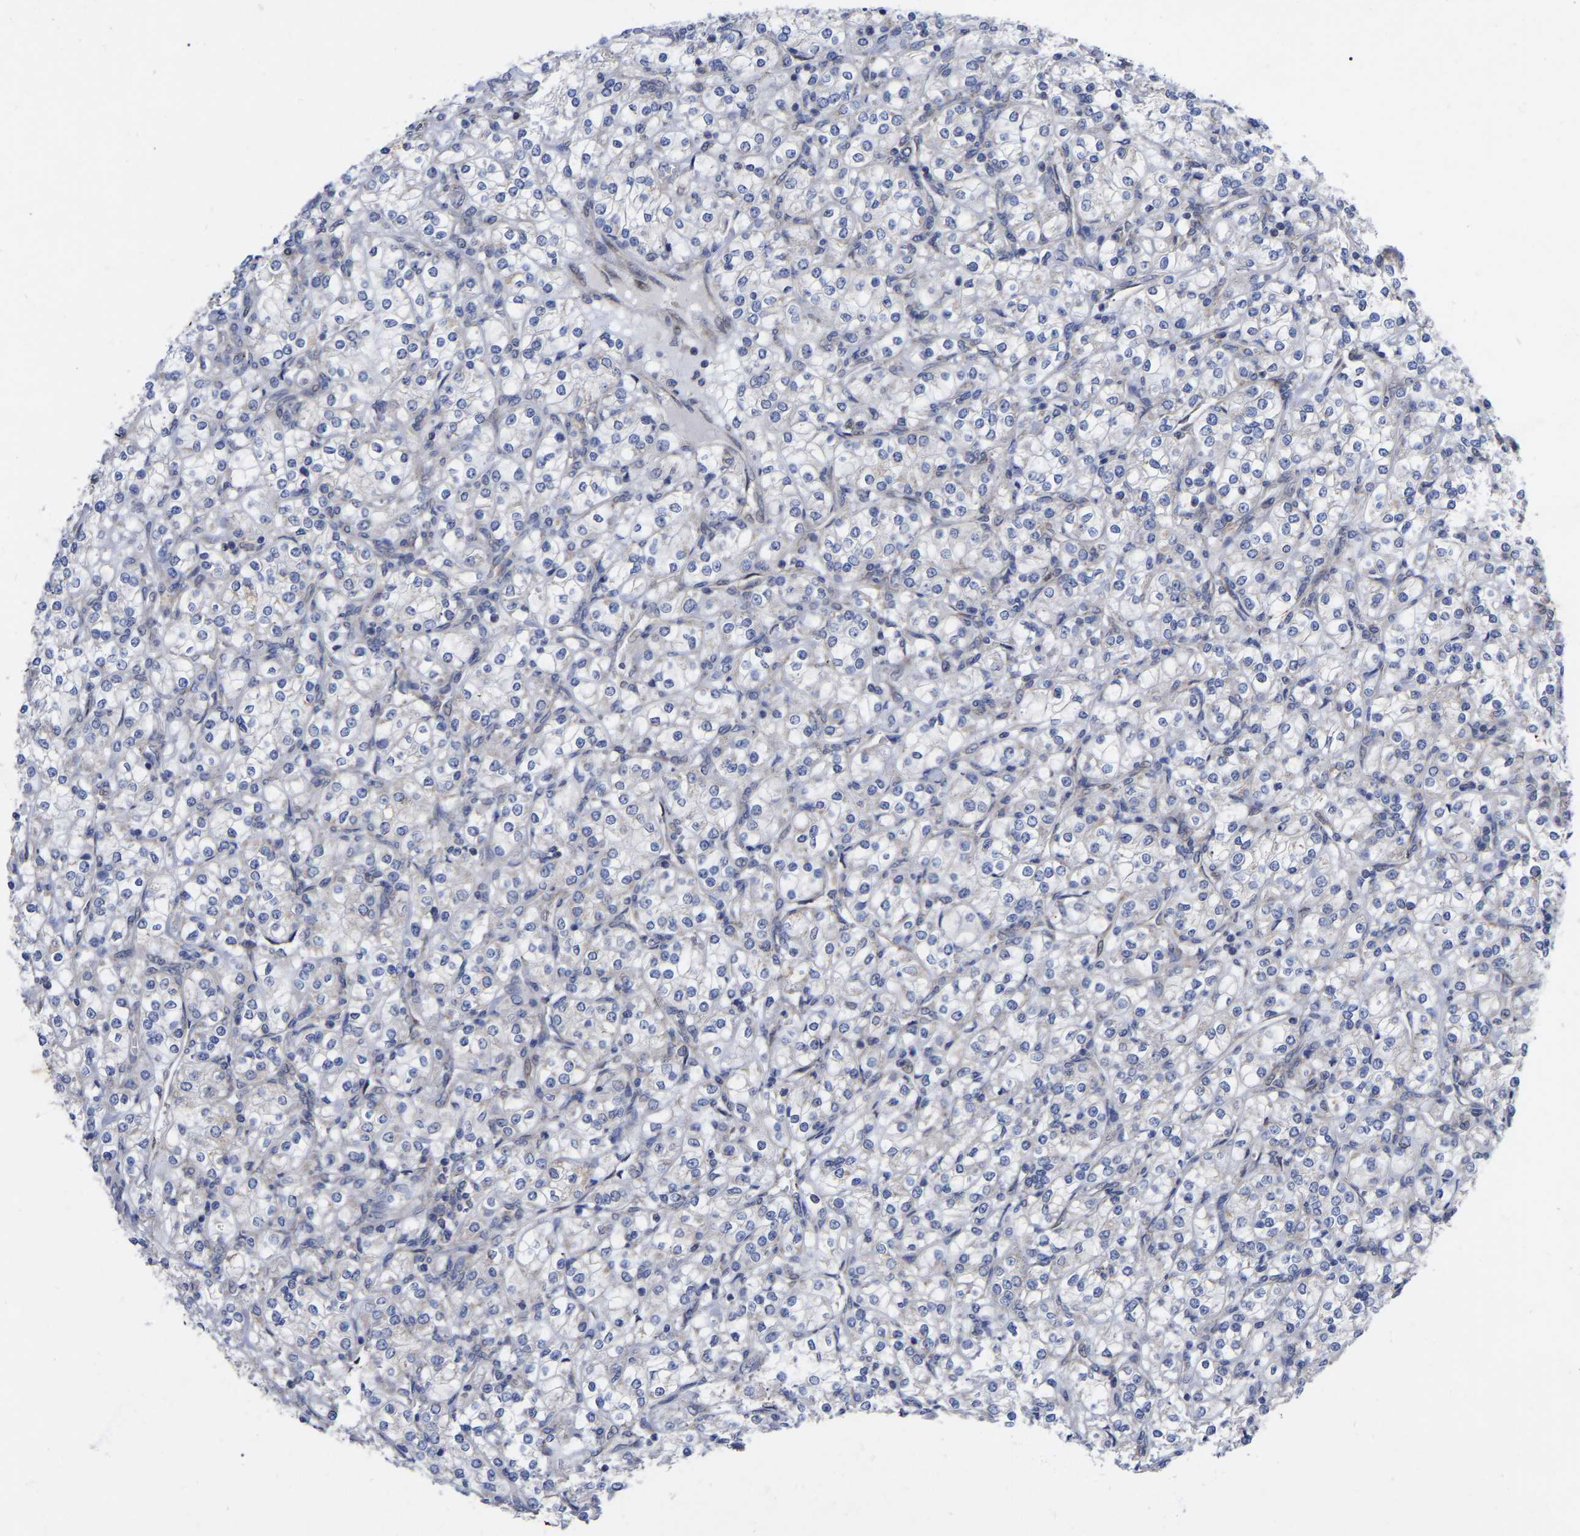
{"staining": {"intensity": "negative", "quantity": "none", "location": "none"}, "tissue": "renal cancer", "cell_type": "Tumor cells", "image_type": "cancer", "snomed": [{"axis": "morphology", "description": "Adenocarcinoma, NOS"}, {"axis": "topography", "description": "Kidney"}], "caption": "Immunohistochemistry photomicrograph of human renal cancer stained for a protein (brown), which shows no positivity in tumor cells.", "gene": "TCP1", "patient": {"sex": "male", "age": 77}}